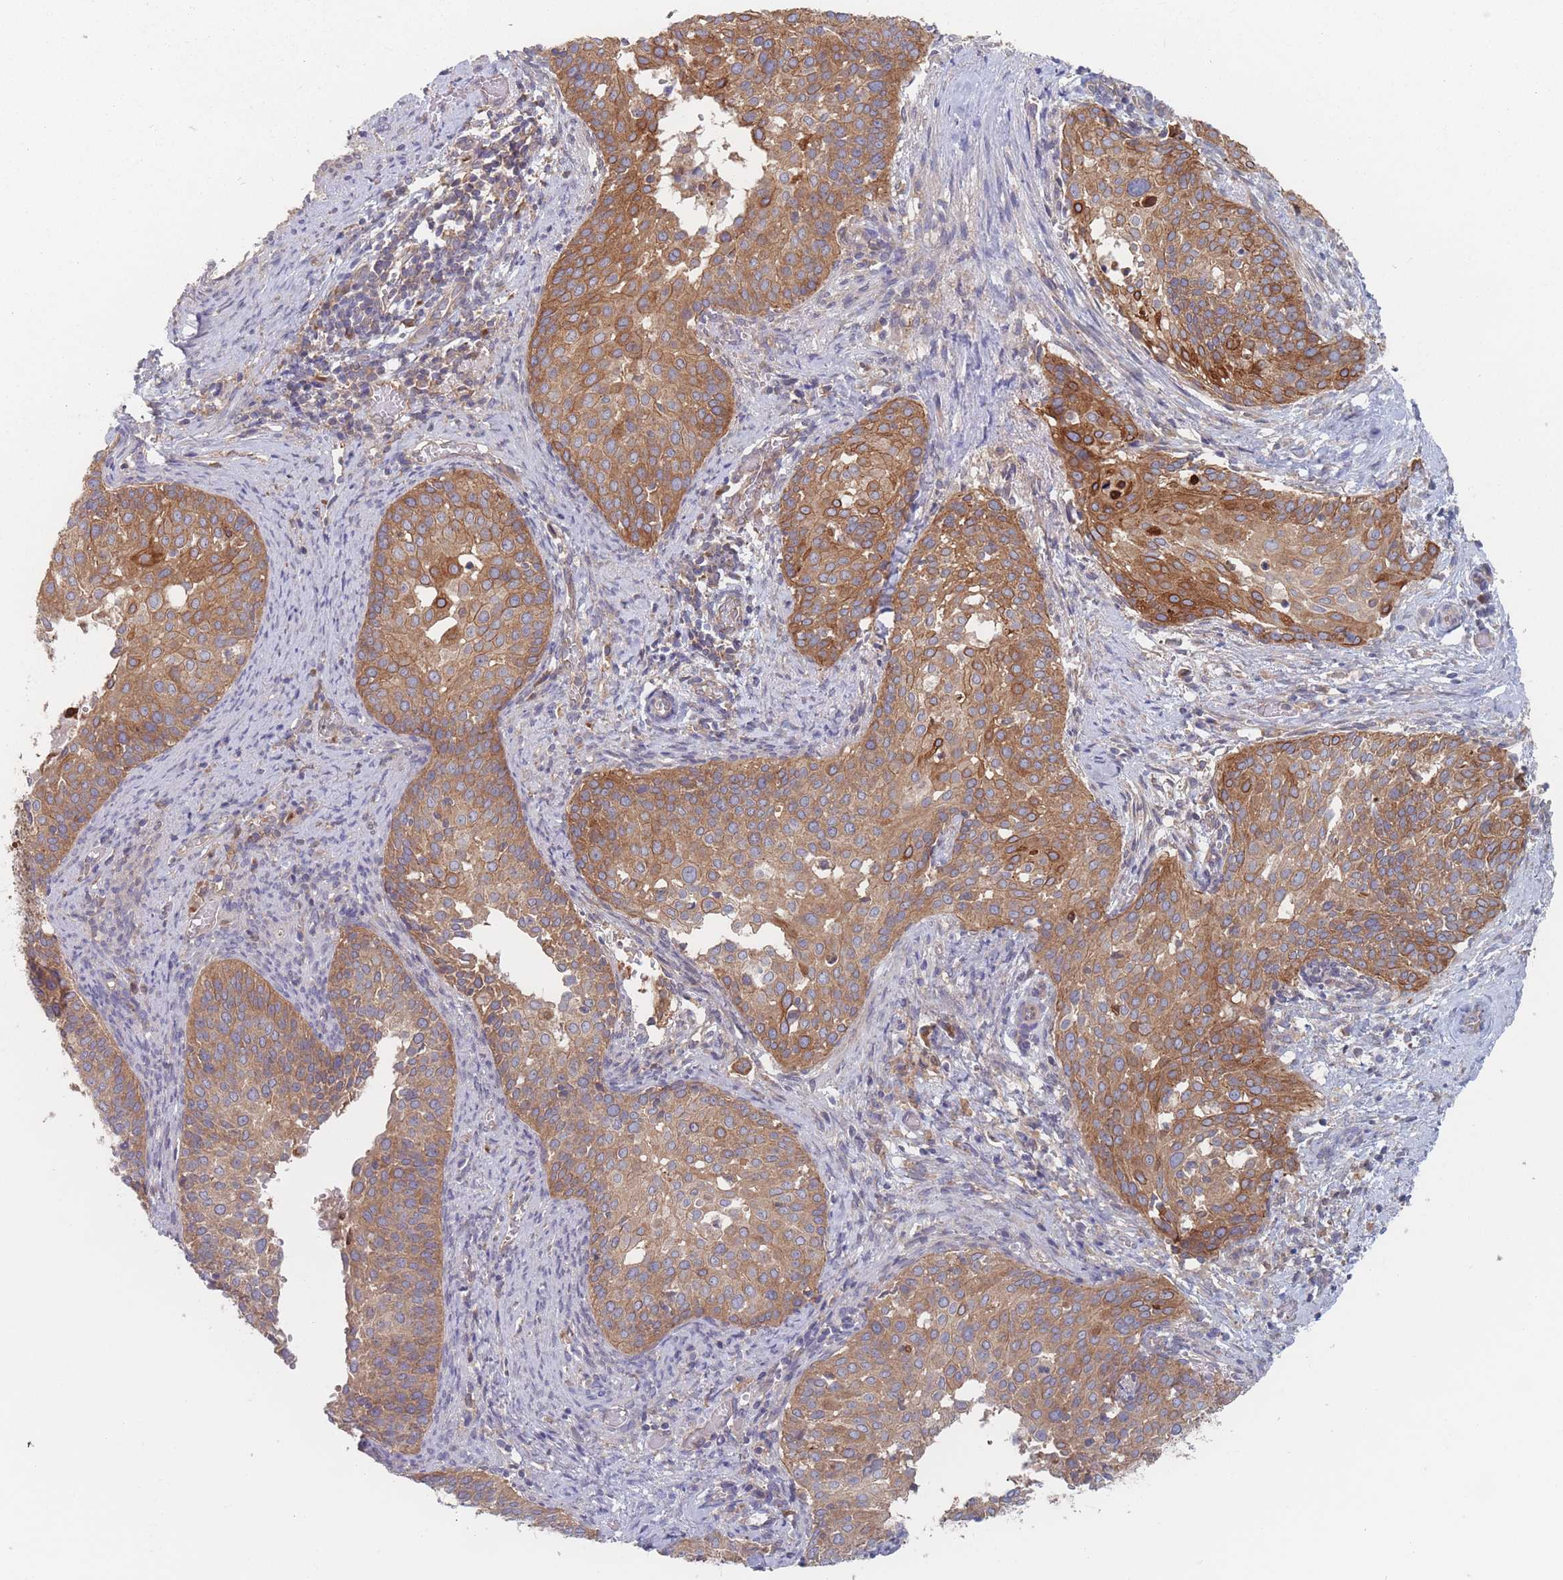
{"staining": {"intensity": "moderate", "quantity": ">75%", "location": "cytoplasmic/membranous"}, "tissue": "cervical cancer", "cell_type": "Tumor cells", "image_type": "cancer", "snomed": [{"axis": "morphology", "description": "Squamous cell carcinoma, NOS"}, {"axis": "topography", "description": "Cervix"}], "caption": "Cervical cancer tissue shows moderate cytoplasmic/membranous positivity in about >75% of tumor cells", "gene": "EFCC1", "patient": {"sex": "female", "age": 44}}